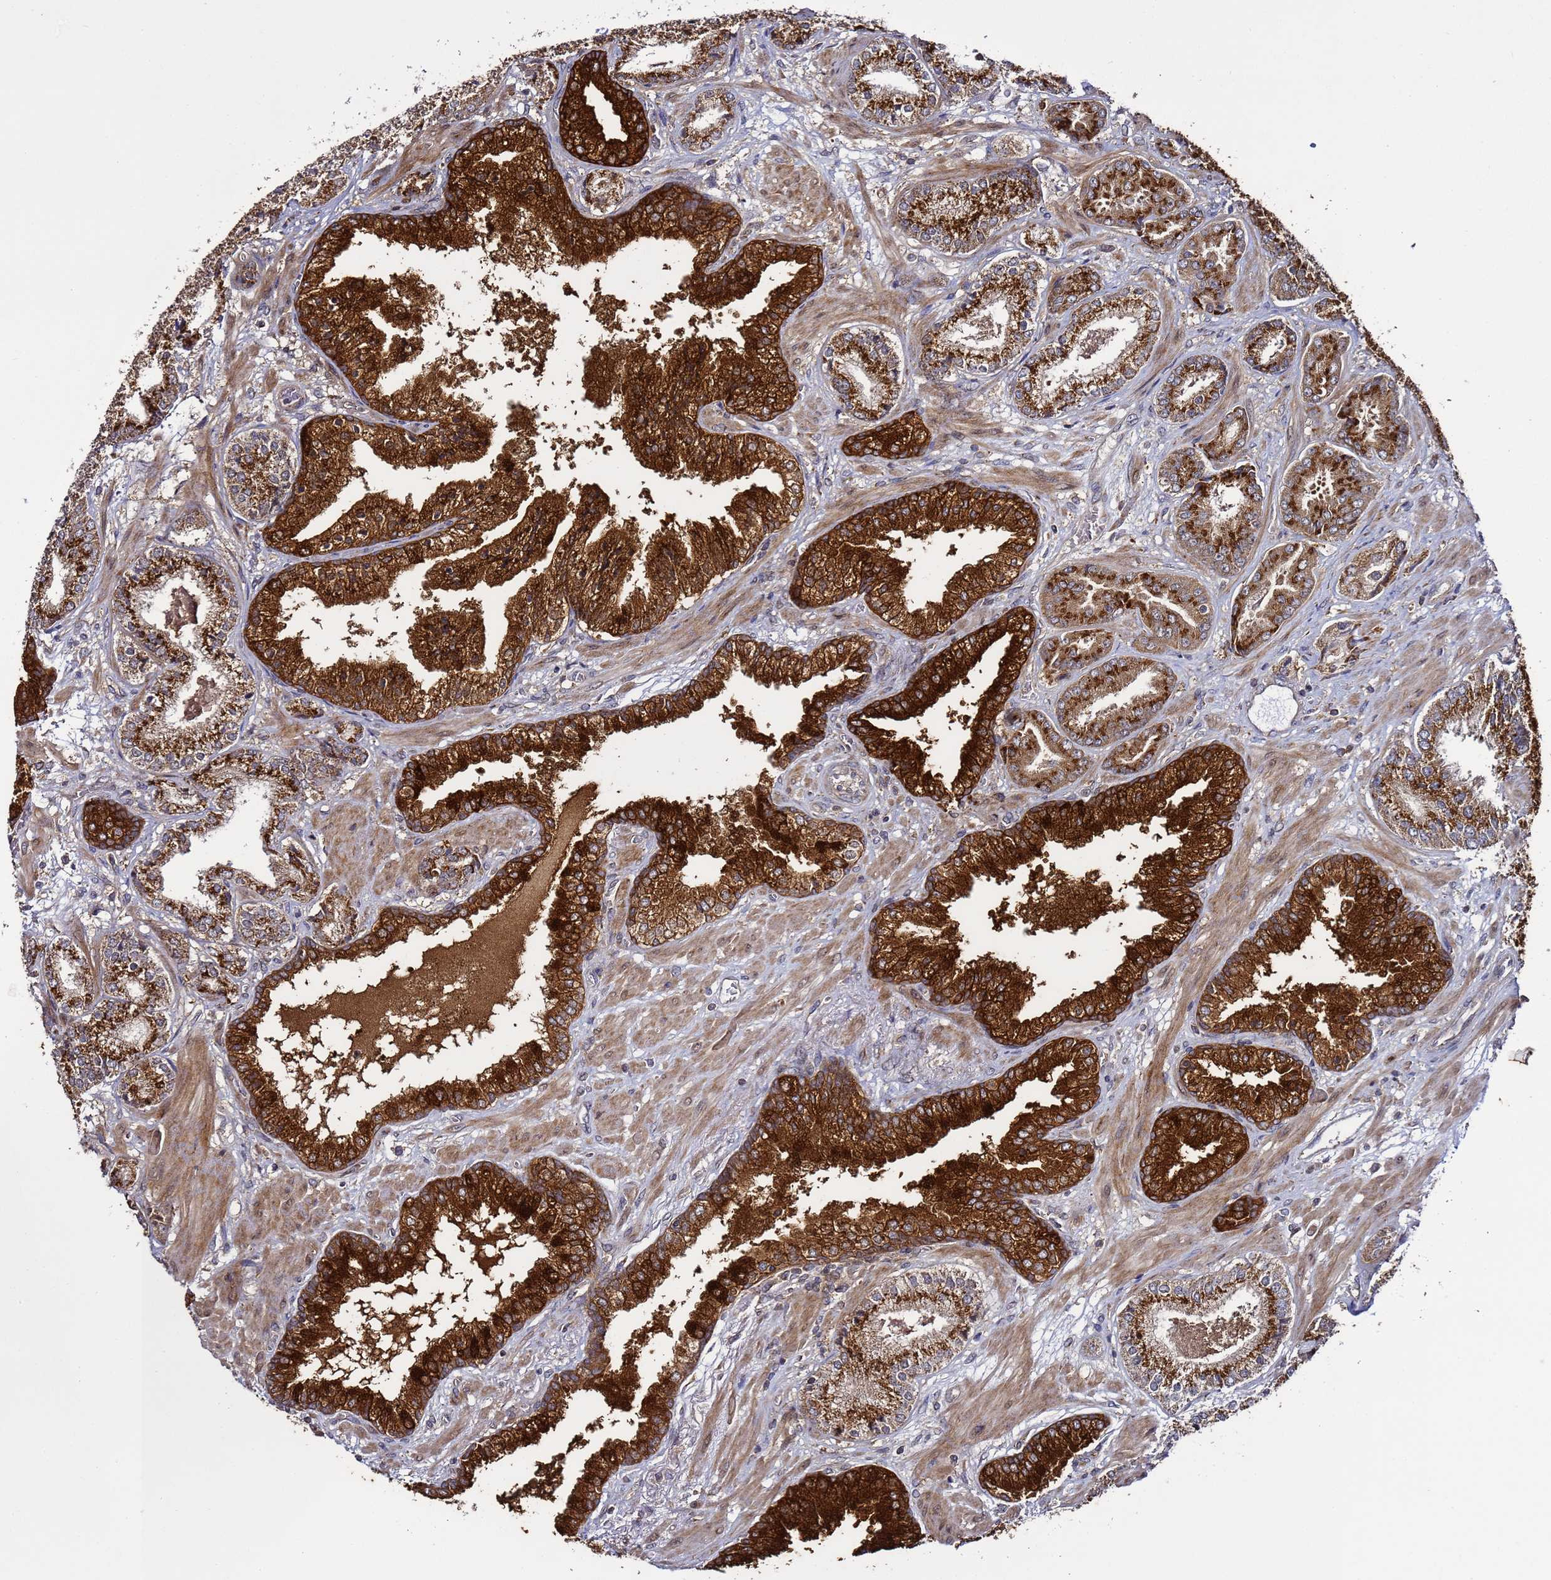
{"staining": {"intensity": "strong", "quantity": ">75%", "location": "cytoplasmic/membranous"}, "tissue": "prostate cancer", "cell_type": "Tumor cells", "image_type": "cancer", "snomed": [{"axis": "morphology", "description": "Adenocarcinoma, High grade"}, {"axis": "topography", "description": "Prostate"}], "caption": "The histopathology image demonstrates staining of prostate cancer, revealing strong cytoplasmic/membranous protein expression (brown color) within tumor cells.", "gene": "TMEM176B", "patient": {"sex": "male", "age": 63}}